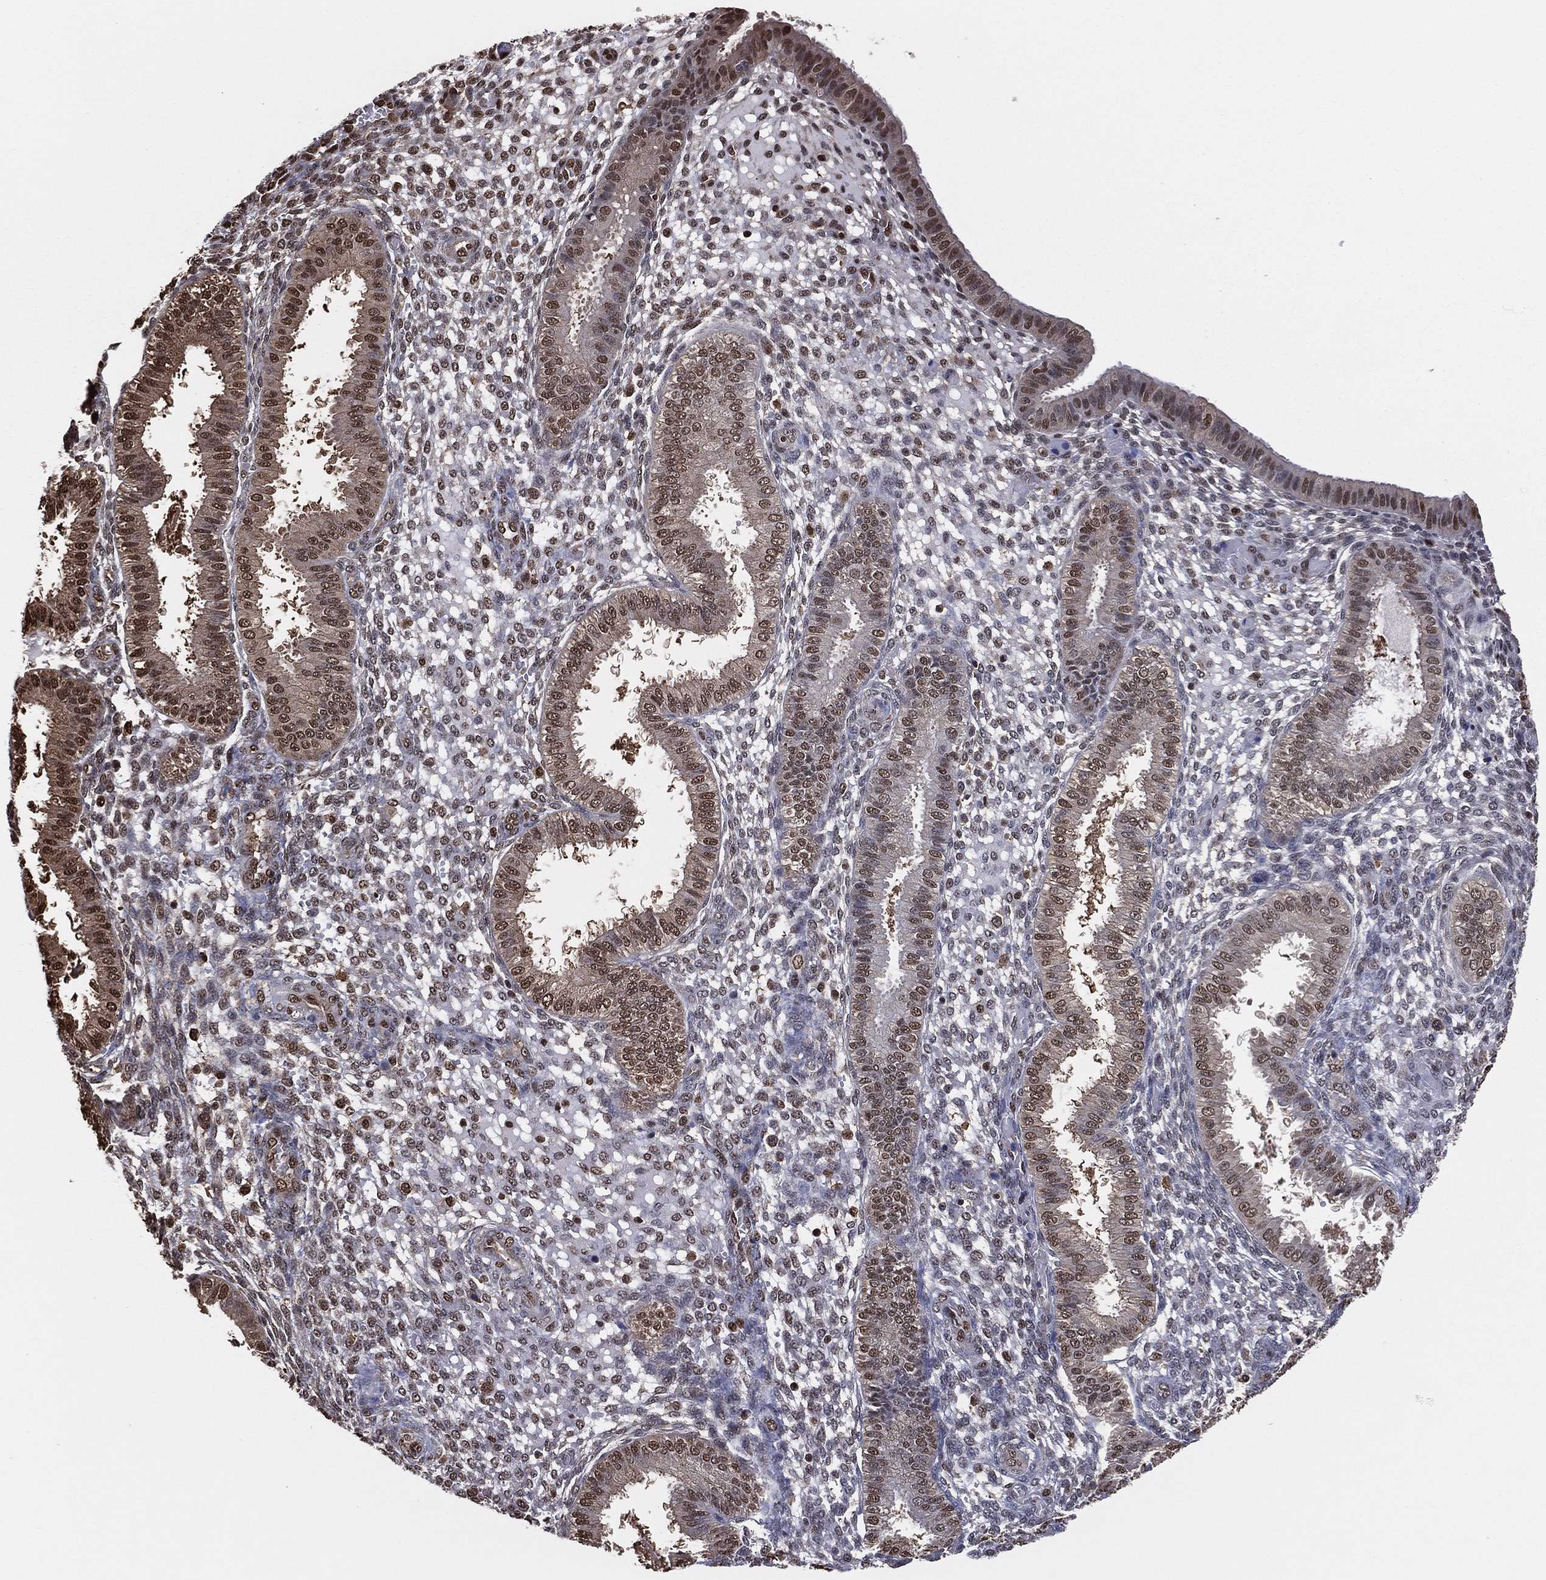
{"staining": {"intensity": "moderate", "quantity": "25%-75%", "location": "nuclear"}, "tissue": "endometrium", "cell_type": "Cells in endometrial stroma", "image_type": "normal", "snomed": [{"axis": "morphology", "description": "Normal tissue, NOS"}, {"axis": "topography", "description": "Endometrium"}], "caption": "The micrograph demonstrates a brown stain indicating the presence of a protein in the nuclear of cells in endometrial stroma in endometrium.", "gene": "GAPDH", "patient": {"sex": "female", "age": 43}}